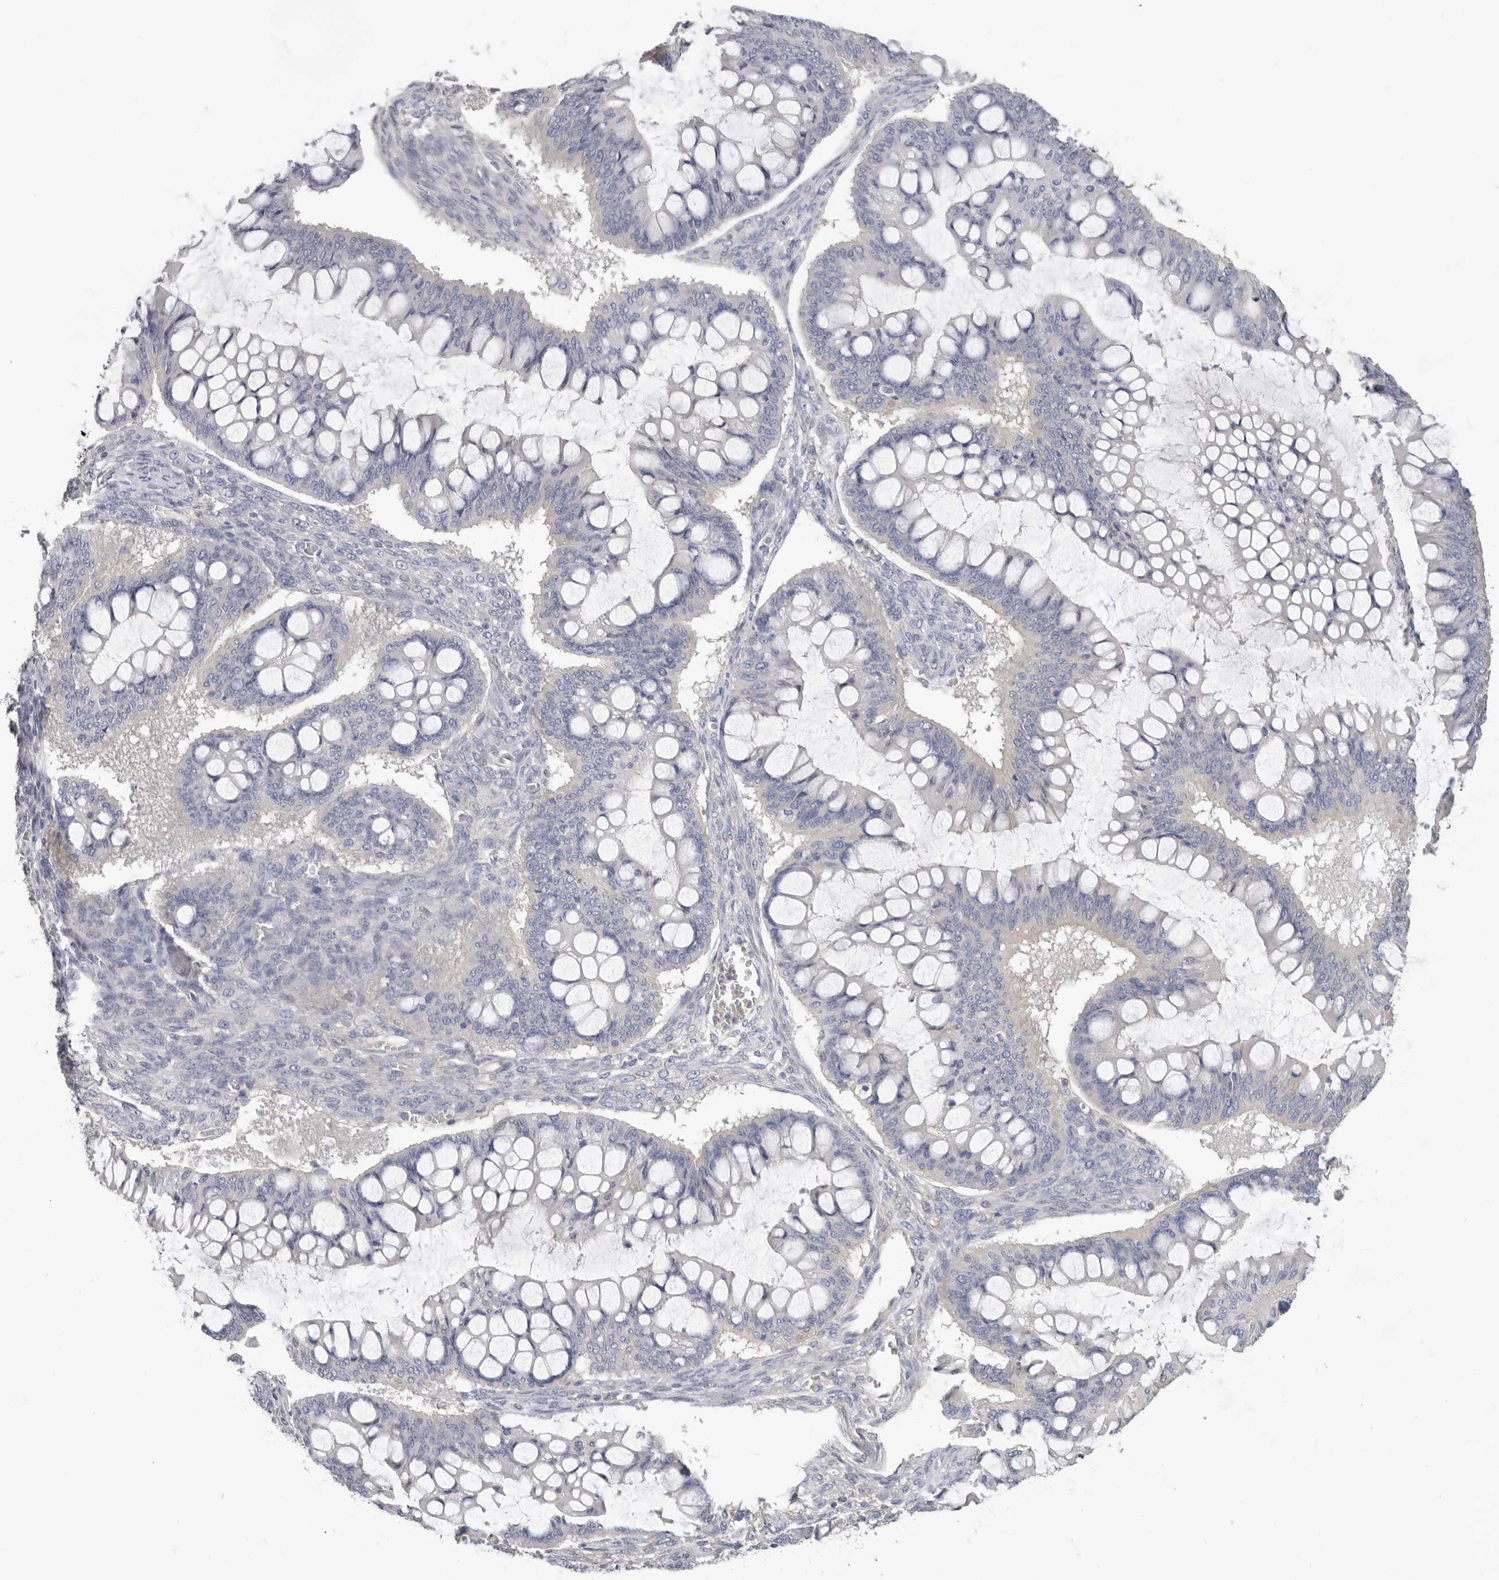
{"staining": {"intensity": "negative", "quantity": "none", "location": "none"}, "tissue": "ovarian cancer", "cell_type": "Tumor cells", "image_type": "cancer", "snomed": [{"axis": "morphology", "description": "Cystadenocarcinoma, mucinous, NOS"}, {"axis": "topography", "description": "Ovary"}], "caption": "Immunohistochemistry (IHC) histopathology image of neoplastic tissue: ovarian cancer stained with DAB reveals no significant protein staining in tumor cells.", "gene": "WDTC1", "patient": {"sex": "female", "age": 73}}